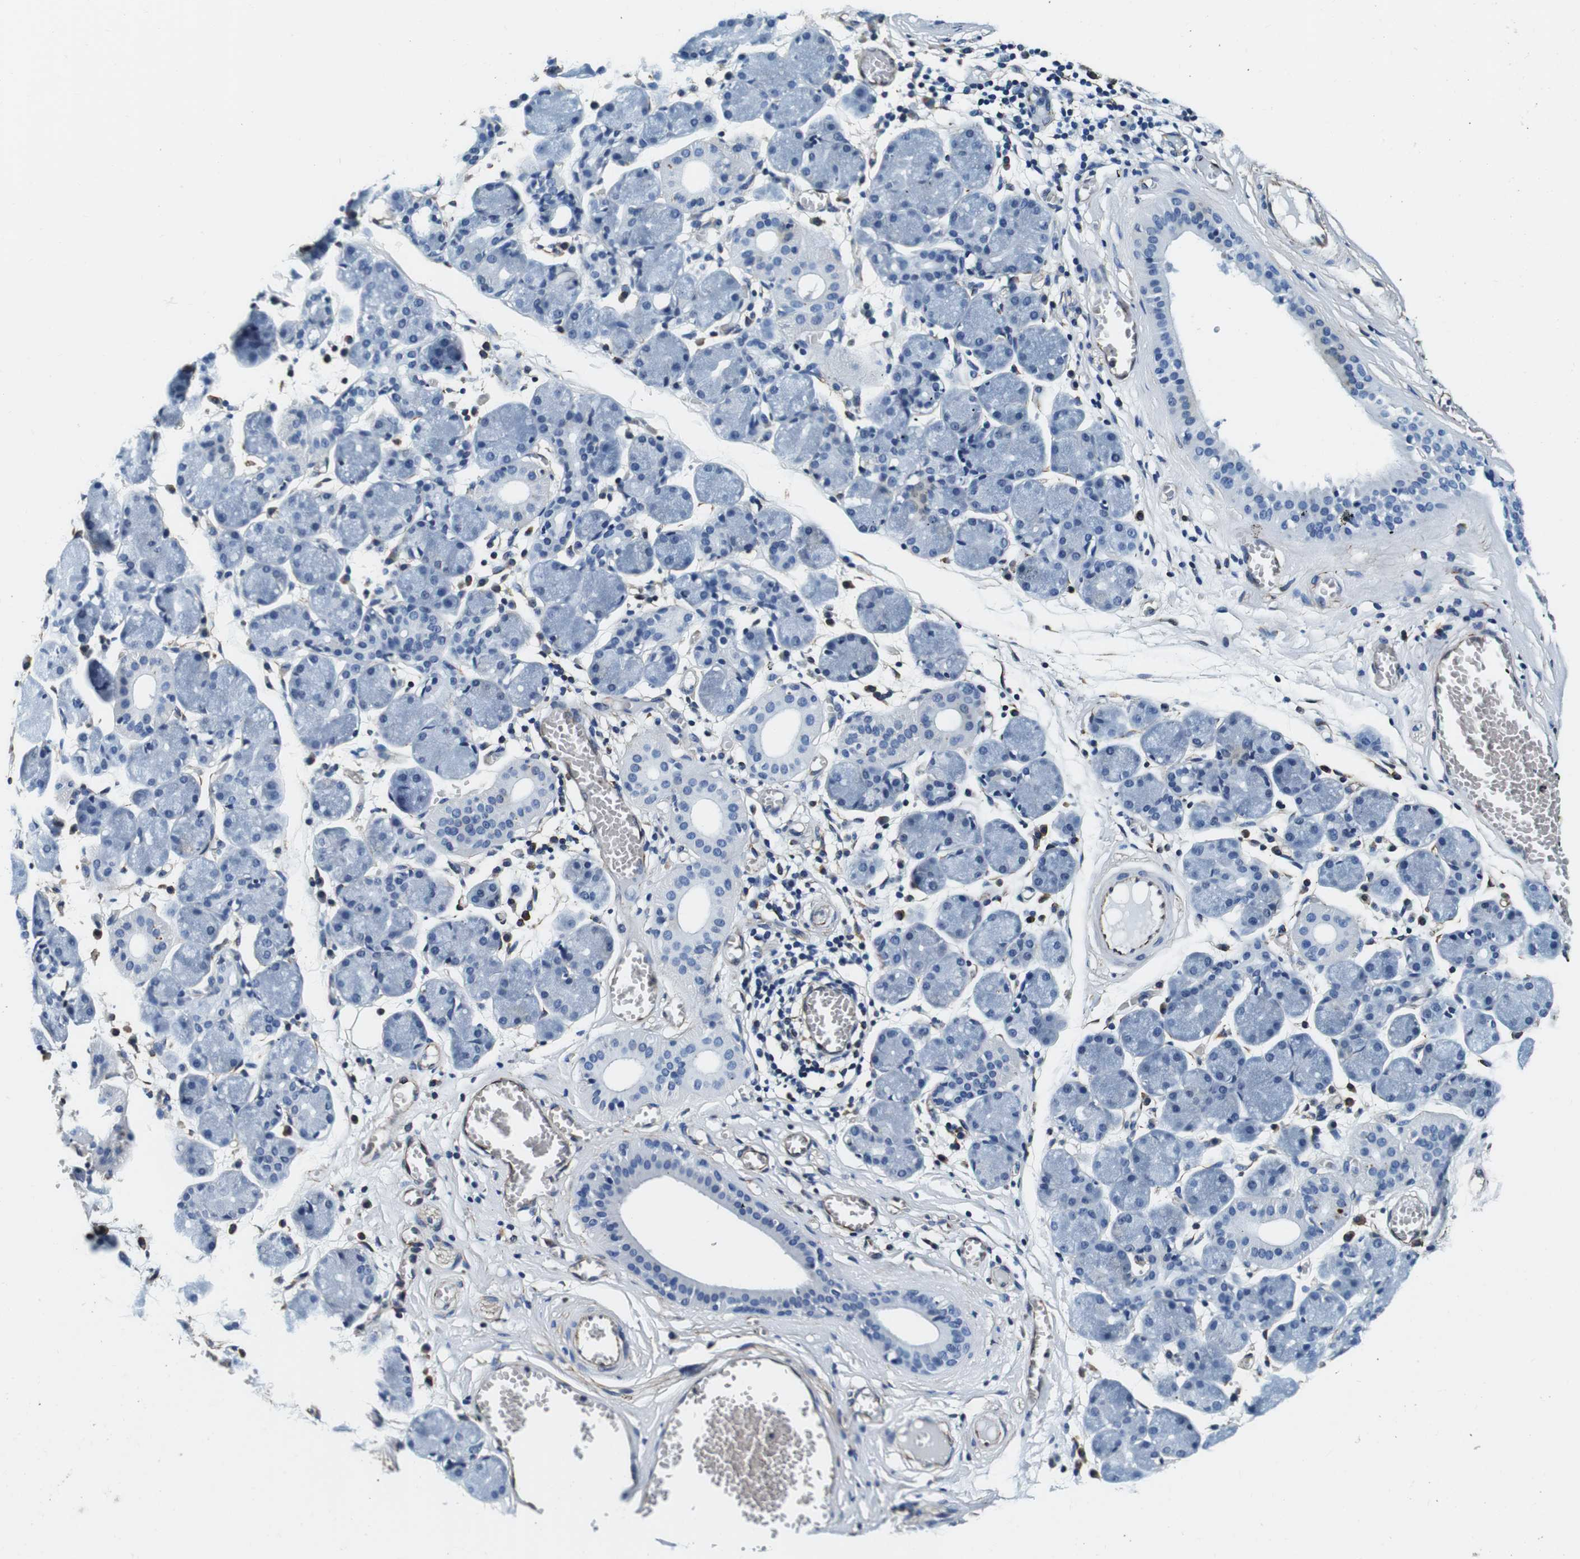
{"staining": {"intensity": "negative", "quantity": "none", "location": "none"}, "tissue": "salivary gland", "cell_type": "Glandular cells", "image_type": "normal", "snomed": [{"axis": "morphology", "description": "Normal tissue, NOS"}, {"axis": "topography", "description": "Salivary gland"}], "caption": "High power microscopy micrograph of an immunohistochemistry (IHC) micrograph of benign salivary gland, revealing no significant expression in glandular cells.", "gene": "GJE1", "patient": {"sex": "female", "age": 24}}